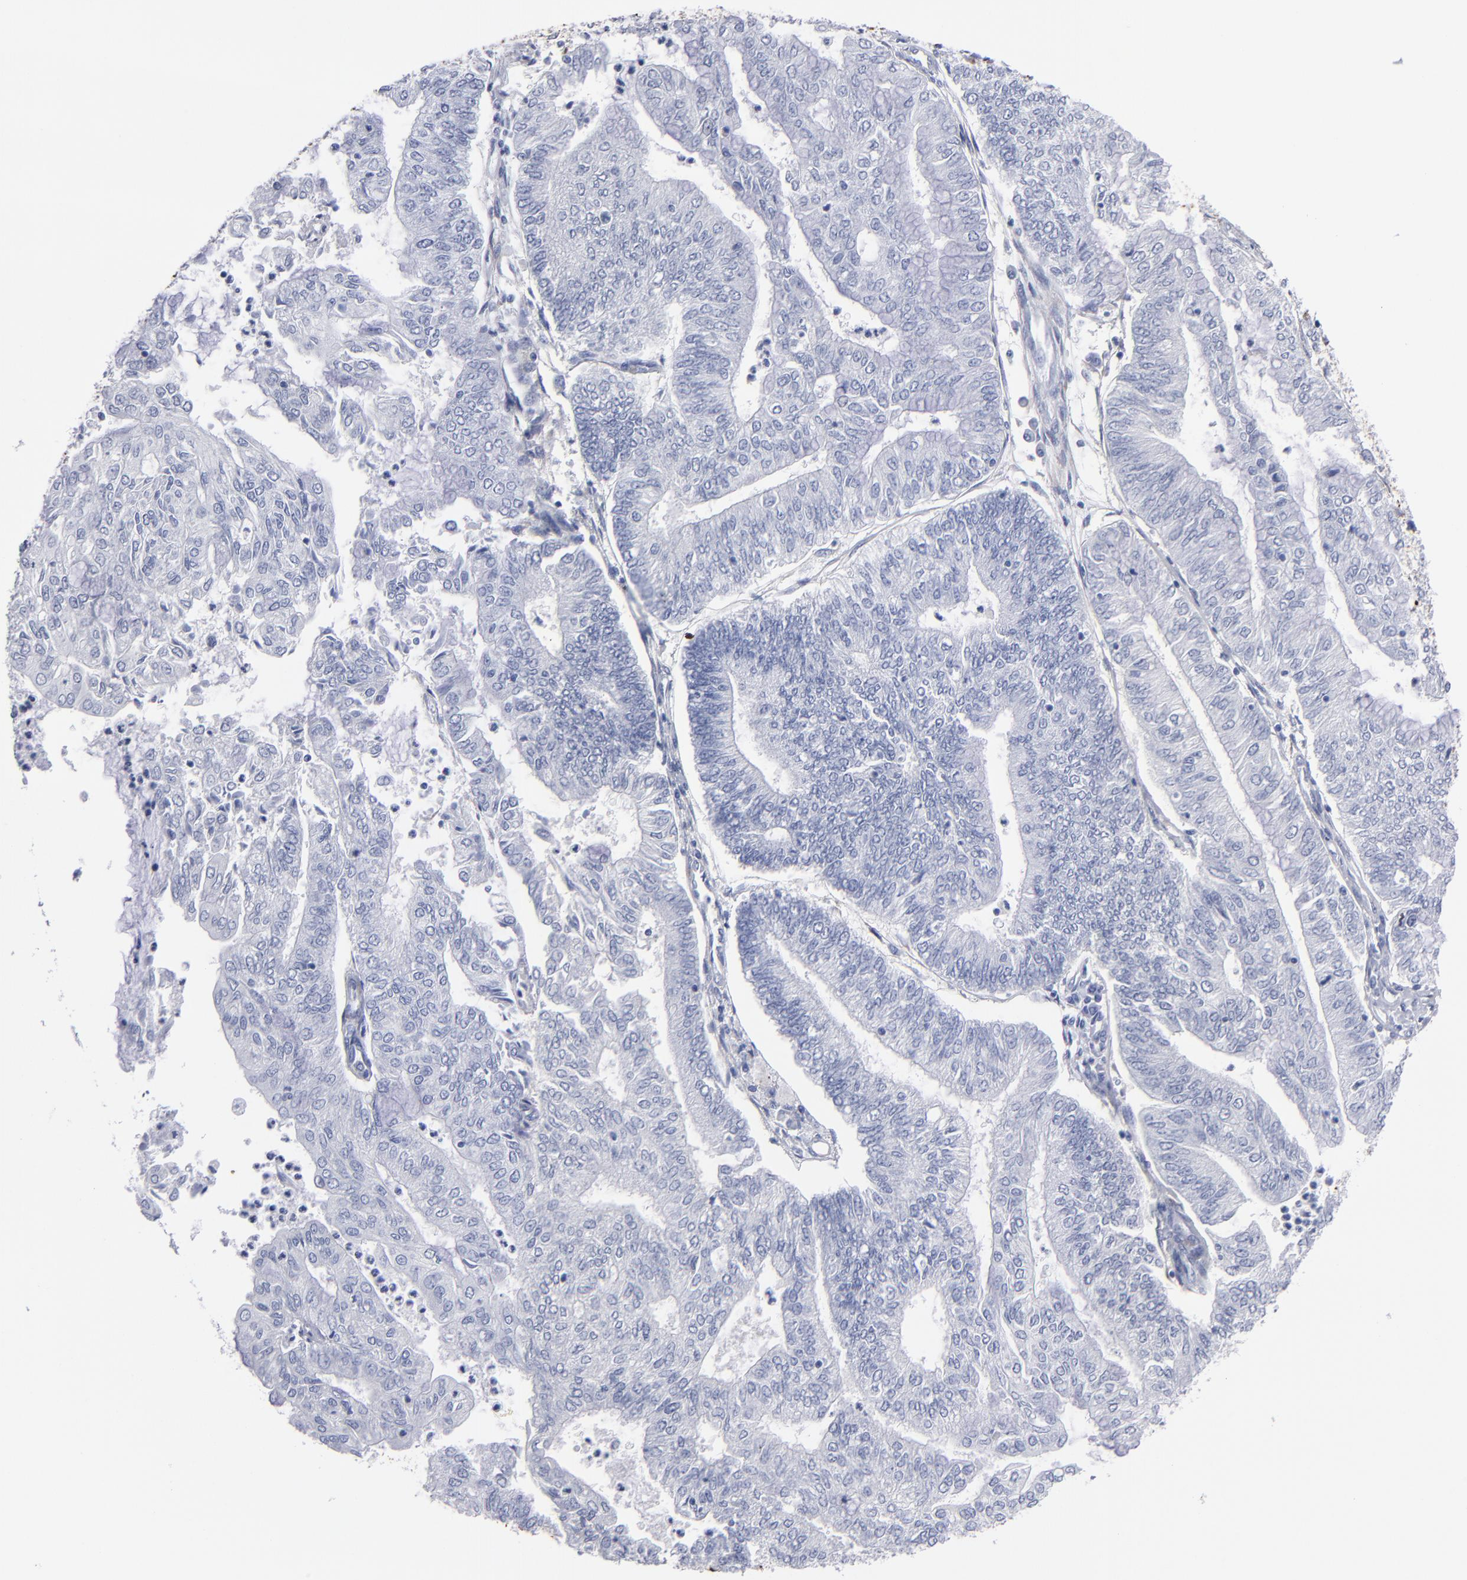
{"staining": {"intensity": "negative", "quantity": "none", "location": "none"}, "tissue": "endometrial cancer", "cell_type": "Tumor cells", "image_type": "cancer", "snomed": [{"axis": "morphology", "description": "Adenocarcinoma, NOS"}, {"axis": "topography", "description": "Endometrium"}], "caption": "There is no significant positivity in tumor cells of endometrial cancer. (DAB (3,3'-diaminobenzidine) immunohistochemistry (IHC) visualized using brightfield microscopy, high magnification).", "gene": "EMILIN1", "patient": {"sex": "female", "age": 59}}